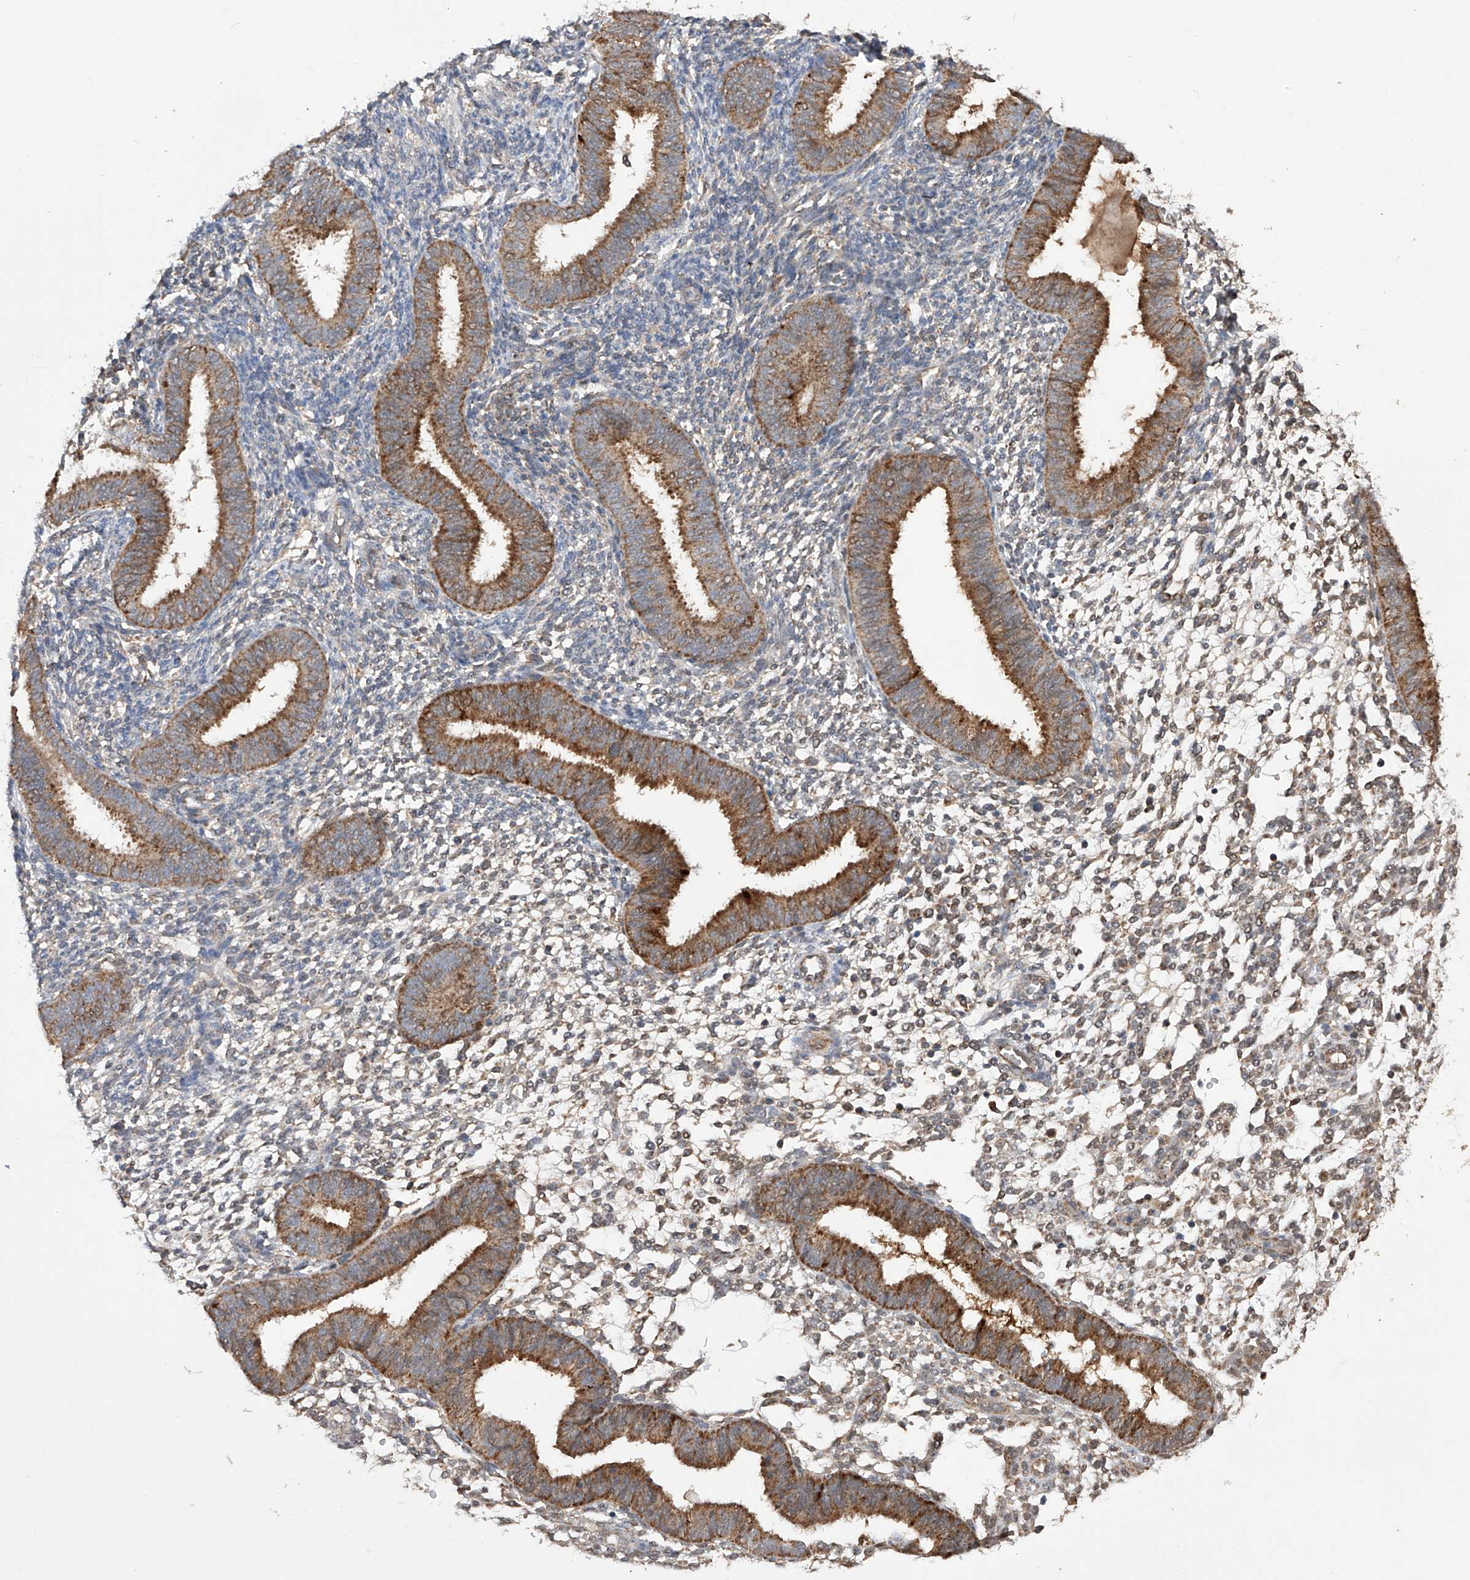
{"staining": {"intensity": "weak", "quantity": "25%-75%", "location": "cytoplasmic/membranous"}, "tissue": "endometrium", "cell_type": "Cells in endometrial stroma", "image_type": "normal", "snomed": [{"axis": "morphology", "description": "Normal tissue, NOS"}, {"axis": "topography", "description": "Uterus"}, {"axis": "topography", "description": "Endometrium"}], "caption": "Cells in endometrial stroma show weak cytoplasmic/membranous expression in about 25%-75% of cells in benign endometrium.", "gene": "SDHAF4", "patient": {"sex": "female", "age": 48}}